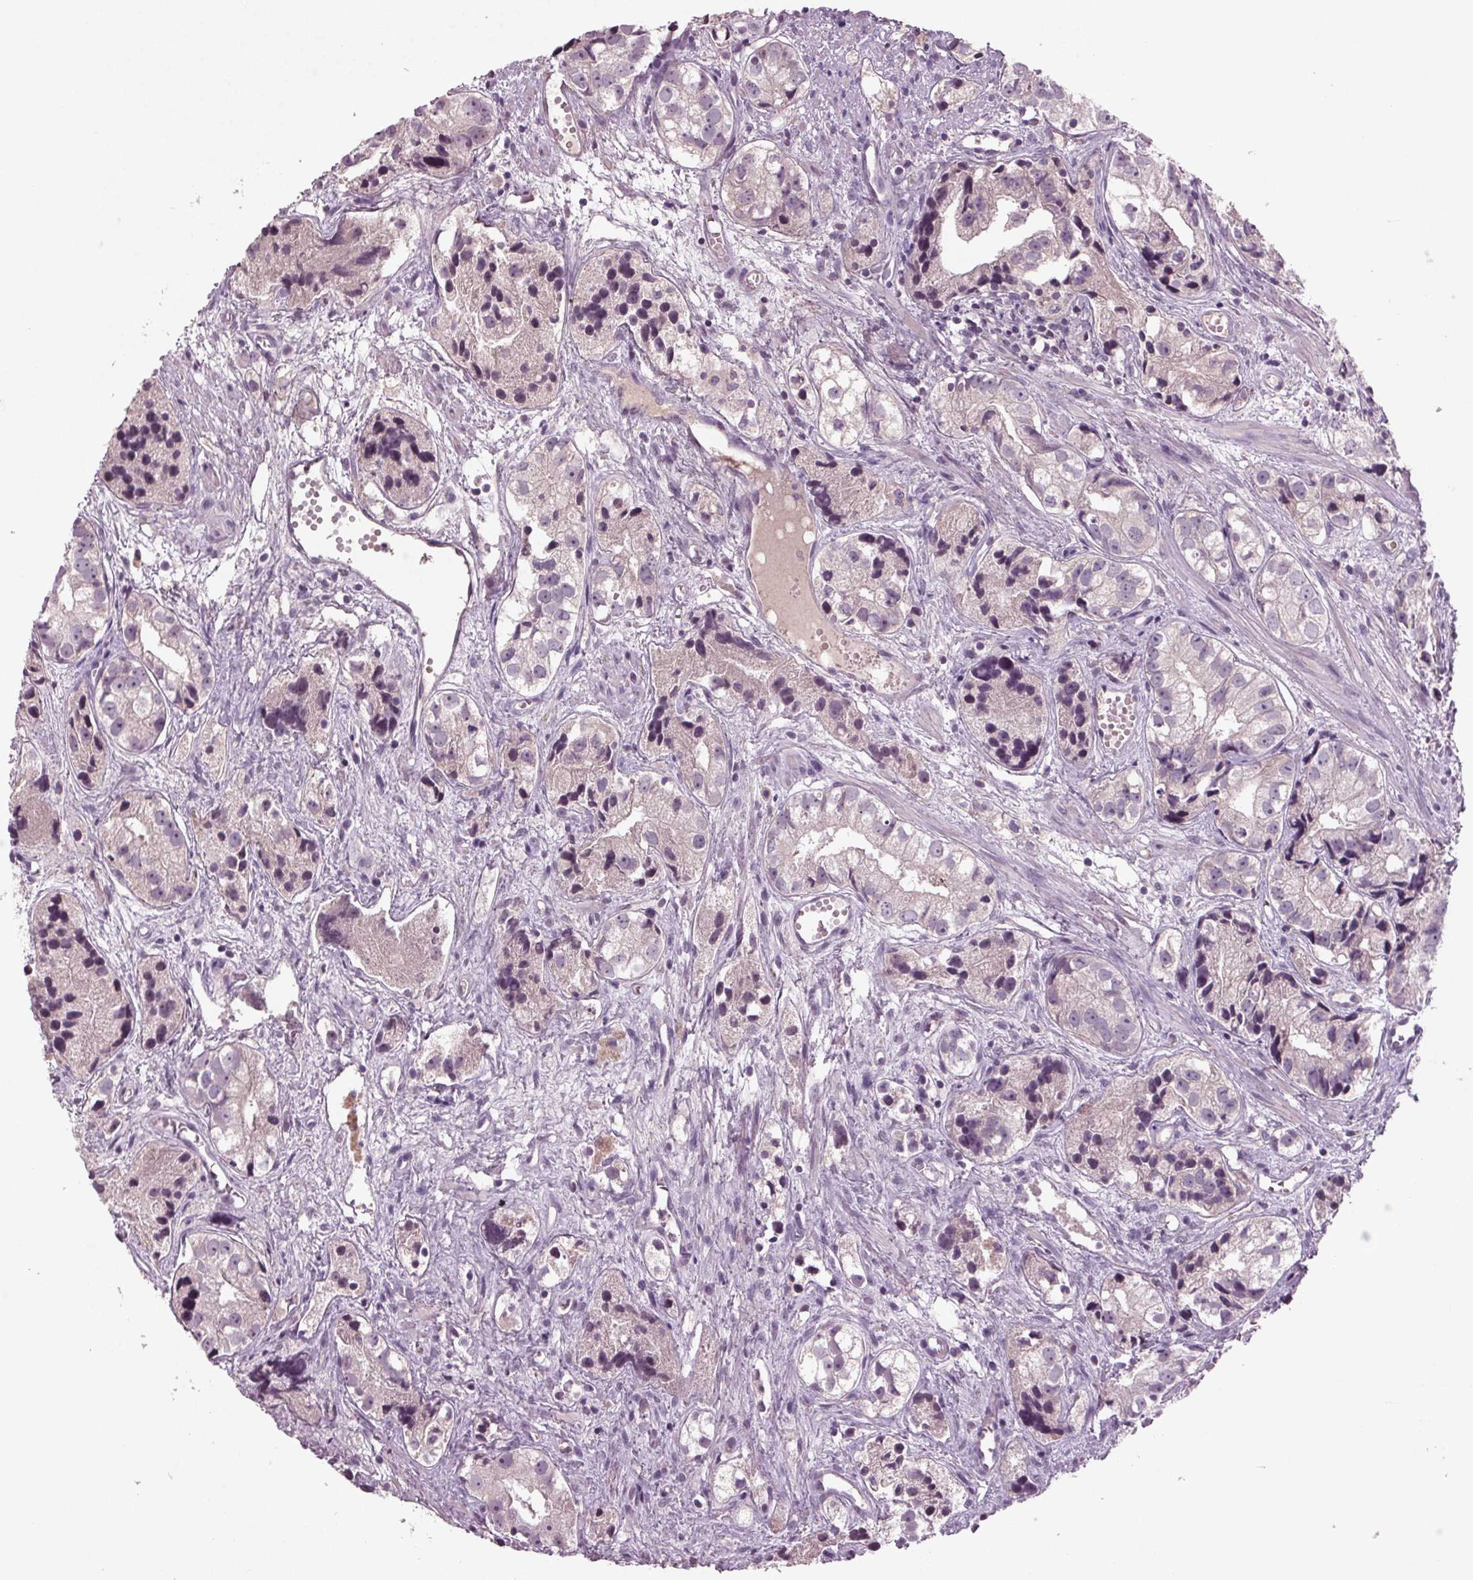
{"staining": {"intensity": "negative", "quantity": "none", "location": "none"}, "tissue": "prostate cancer", "cell_type": "Tumor cells", "image_type": "cancer", "snomed": [{"axis": "morphology", "description": "Adenocarcinoma, High grade"}, {"axis": "topography", "description": "Prostate"}], "caption": "Tumor cells are negative for protein expression in human prostate cancer (high-grade adenocarcinoma).", "gene": "BHLHE22", "patient": {"sex": "male", "age": 68}}